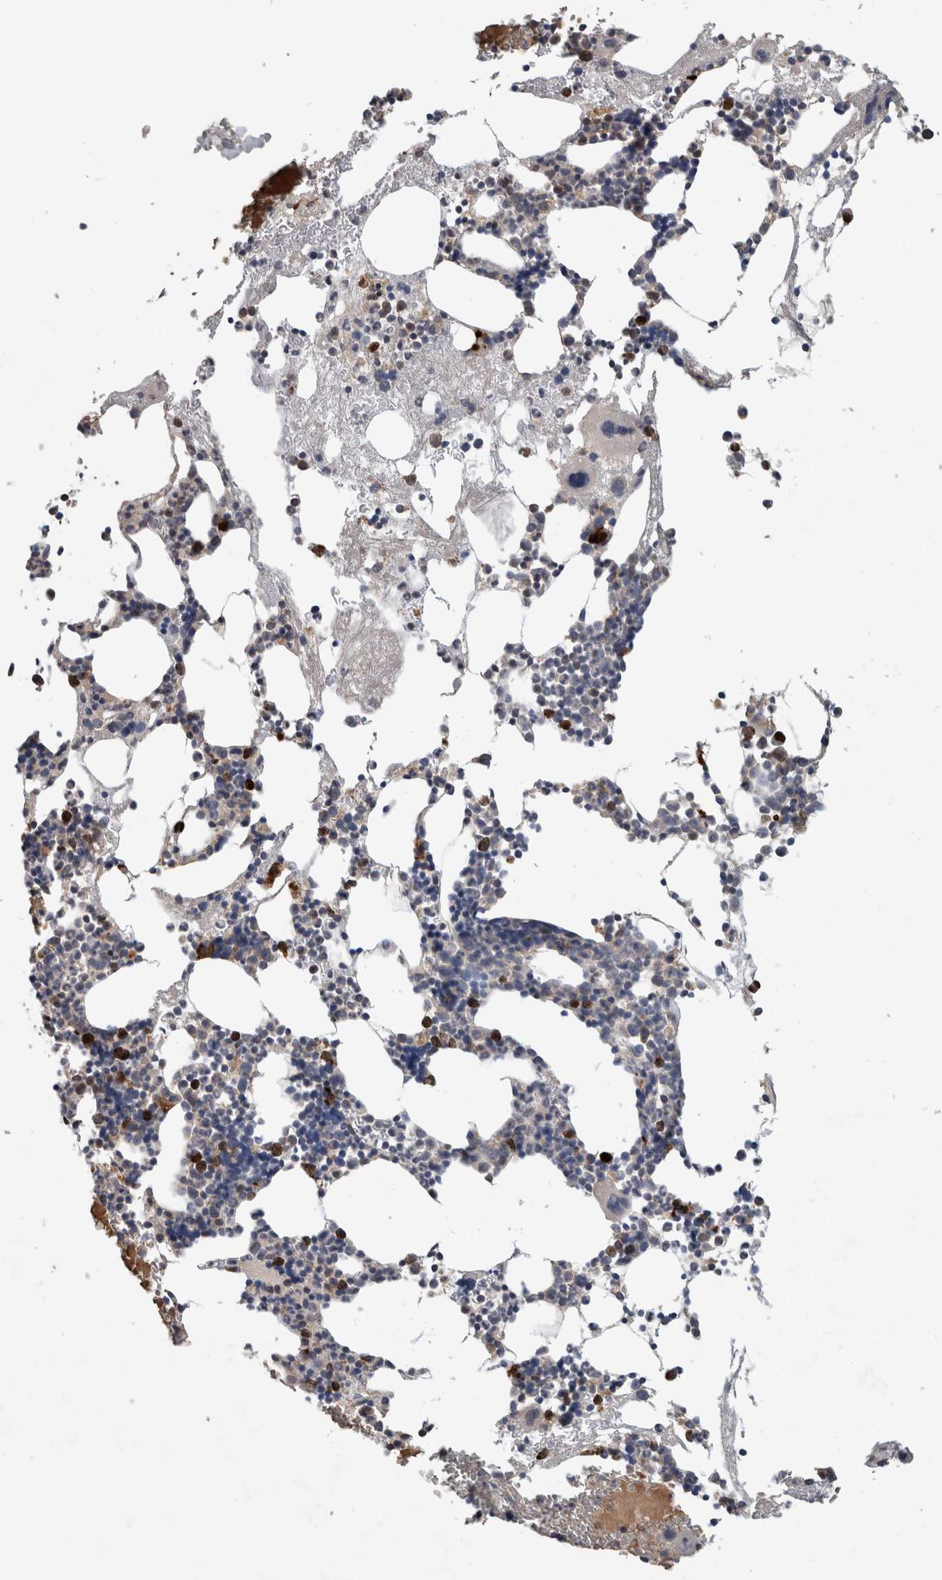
{"staining": {"intensity": "strong", "quantity": "<25%", "location": "cytoplasmic/membranous"}, "tissue": "bone marrow", "cell_type": "Hematopoietic cells", "image_type": "normal", "snomed": [{"axis": "morphology", "description": "Normal tissue, NOS"}, {"axis": "morphology", "description": "Inflammation, NOS"}, {"axis": "topography", "description": "Bone marrow"}], "caption": "A histopathology image of bone marrow stained for a protein shows strong cytoplasmic/membranous brown staining in hematopoietic cells. Using DAB (3,3'-diaminobenzidine) (brown) and hematoxylin (blue) stains, captured at high magnification using brightfield microscopy.", "gene": "TARBP1", "patient": {"sex": "female", "age": 67}}